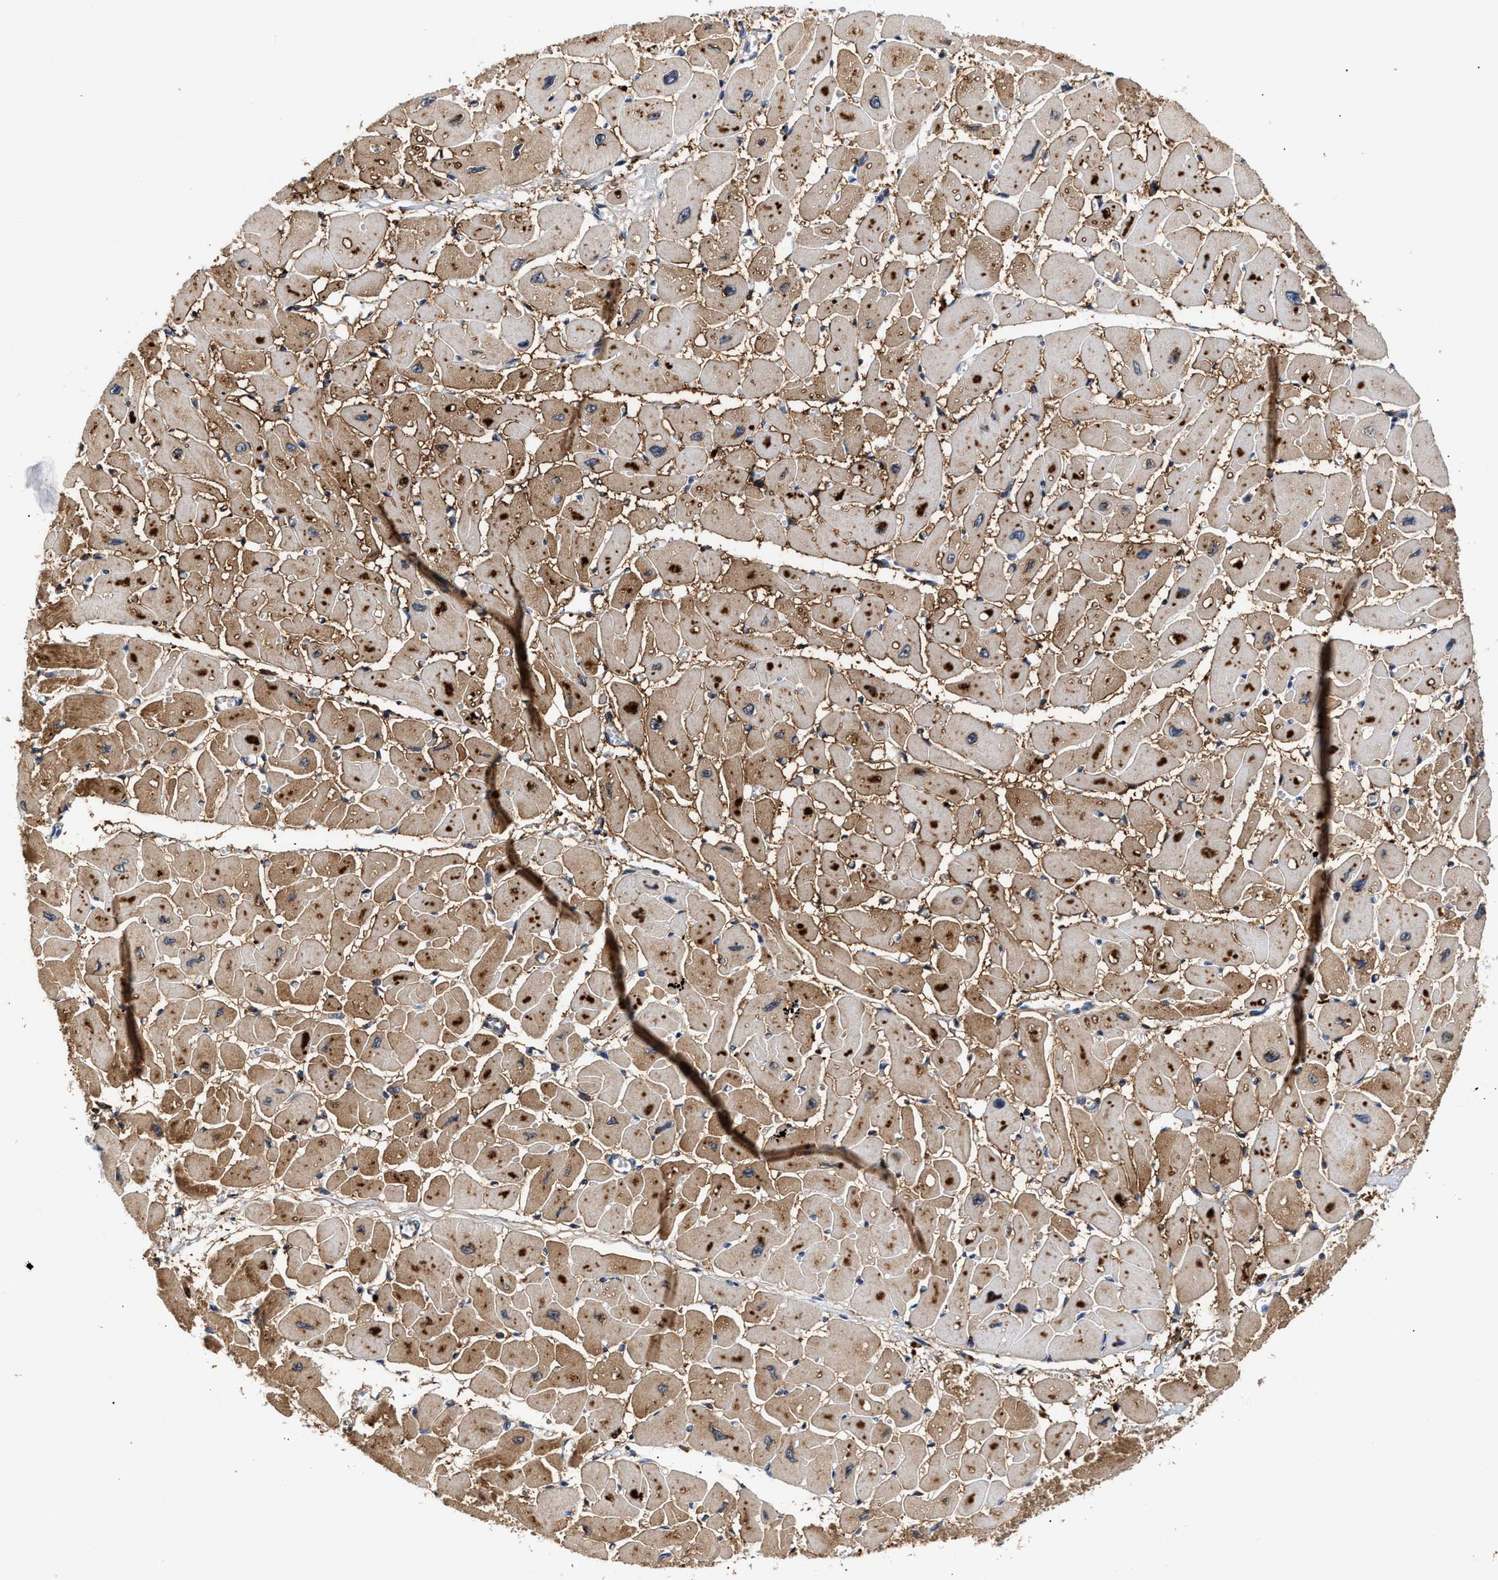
{"staining": {"intensity": "strong", "quantity": ">75%", "location": "cytoplasmic/membranous"}, "tissue": "heart muscle", "cell_type": "Cardiomyocytes", "image_type": "normal", "snomed": [{"axis": "morphology", "description": "Normal tissue, NOS"}, {"axis": "topography", "description": "Heart"}], "caption": "This photomicrograph shows IHC staining of benign human heart muscle, with high strong cytoplasmic/membranous expression in approximately >75% of cardiomyocytes.", "gene": "CCDC146", "patient": {"sex": "female", "age": 54}}